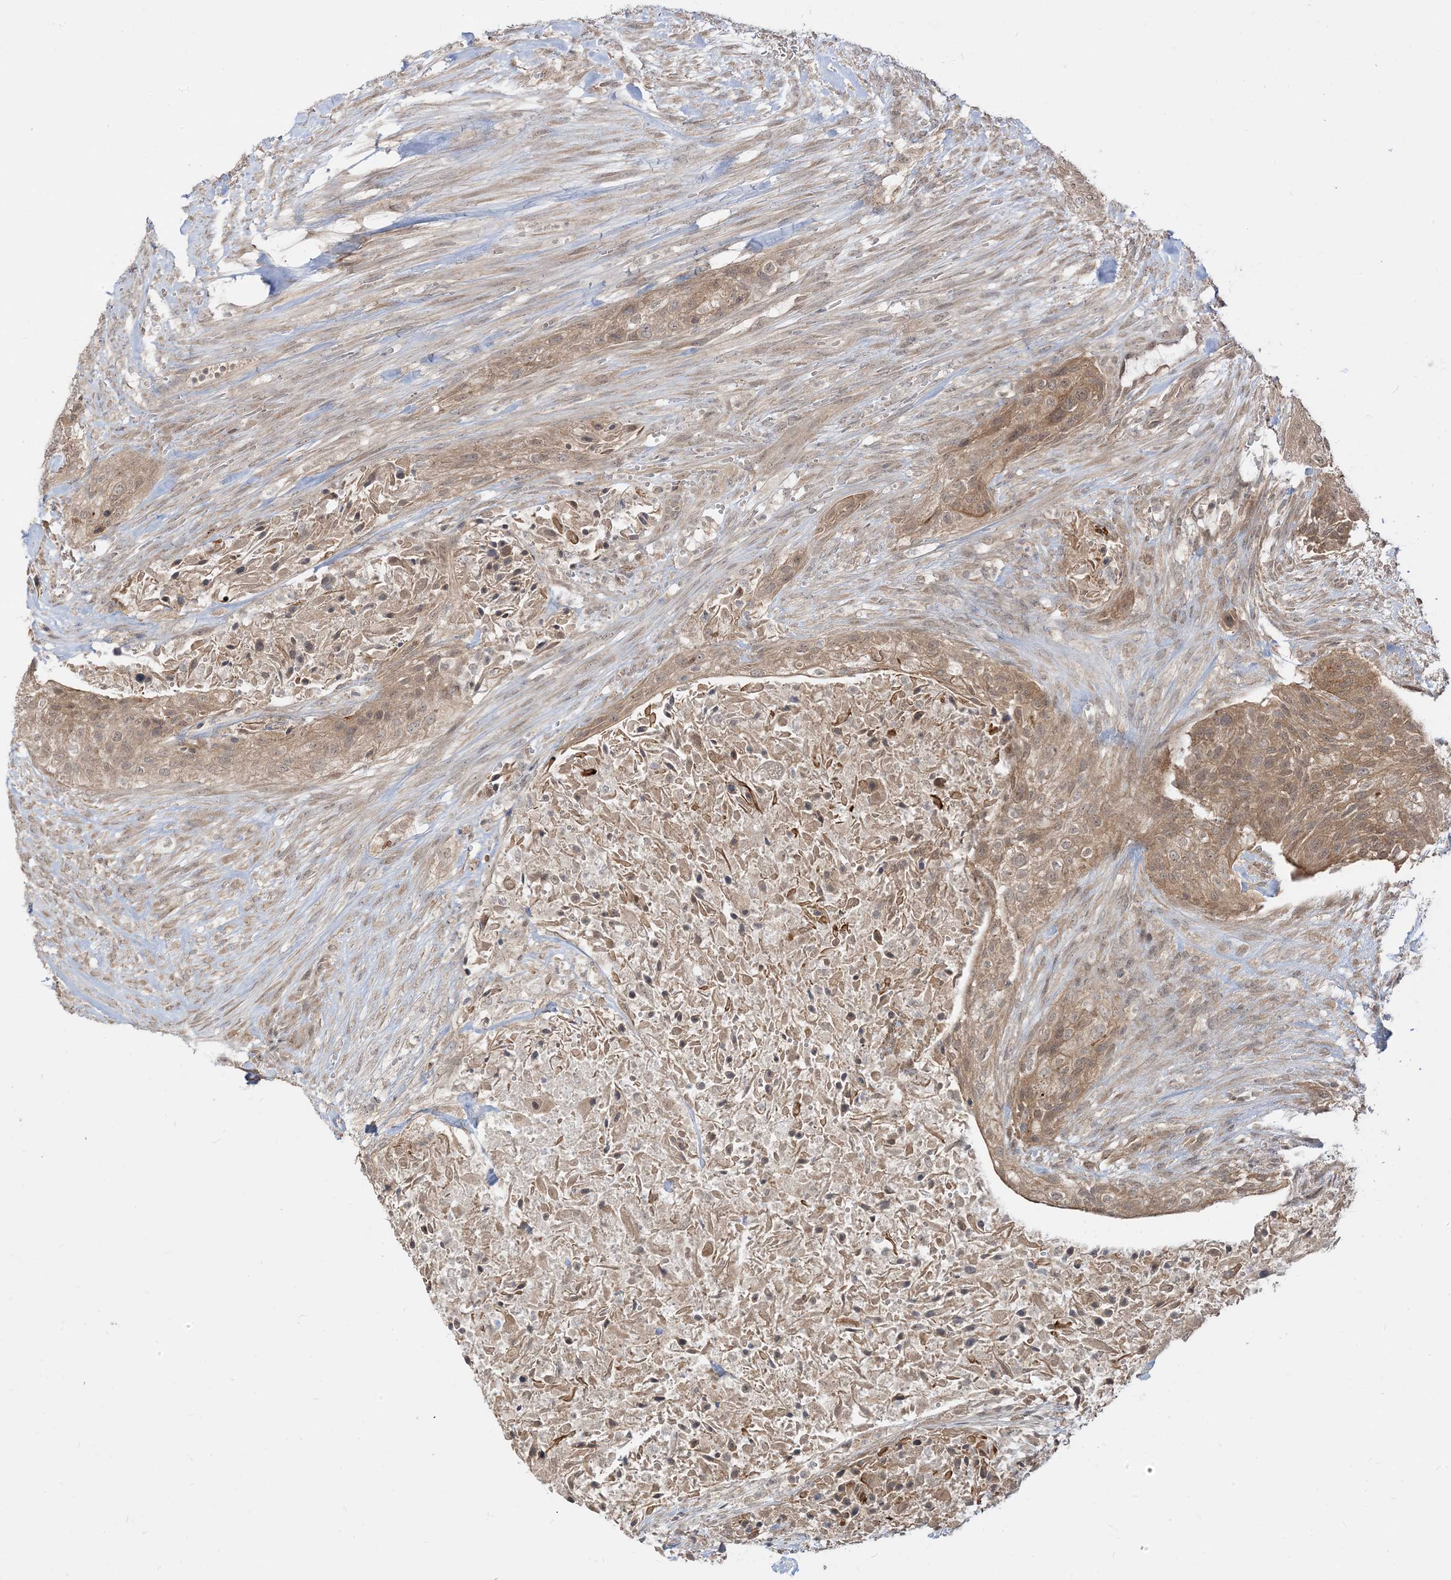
{"staining": {"intensity": "weak", "quantity": ">75%", "location": "cytoplasmic/membranous"}, "tissue": "urothelial cancer", "cell_type": "Tumor cells", "image_type": "cancer", "snomed": [{"axis": "morphology", "description": "Urothelial carcinoma, High grade"}, {"axis": "topography", "description": "Urinary bladder"}], "caption": "A brown stain highlights weak cytoplasmic/membranous staining of a protein in human high-grade urothelial carcinoma tumor cells.", "gene": "TBCC", "patient": {"sex": "male", "age": 35}}